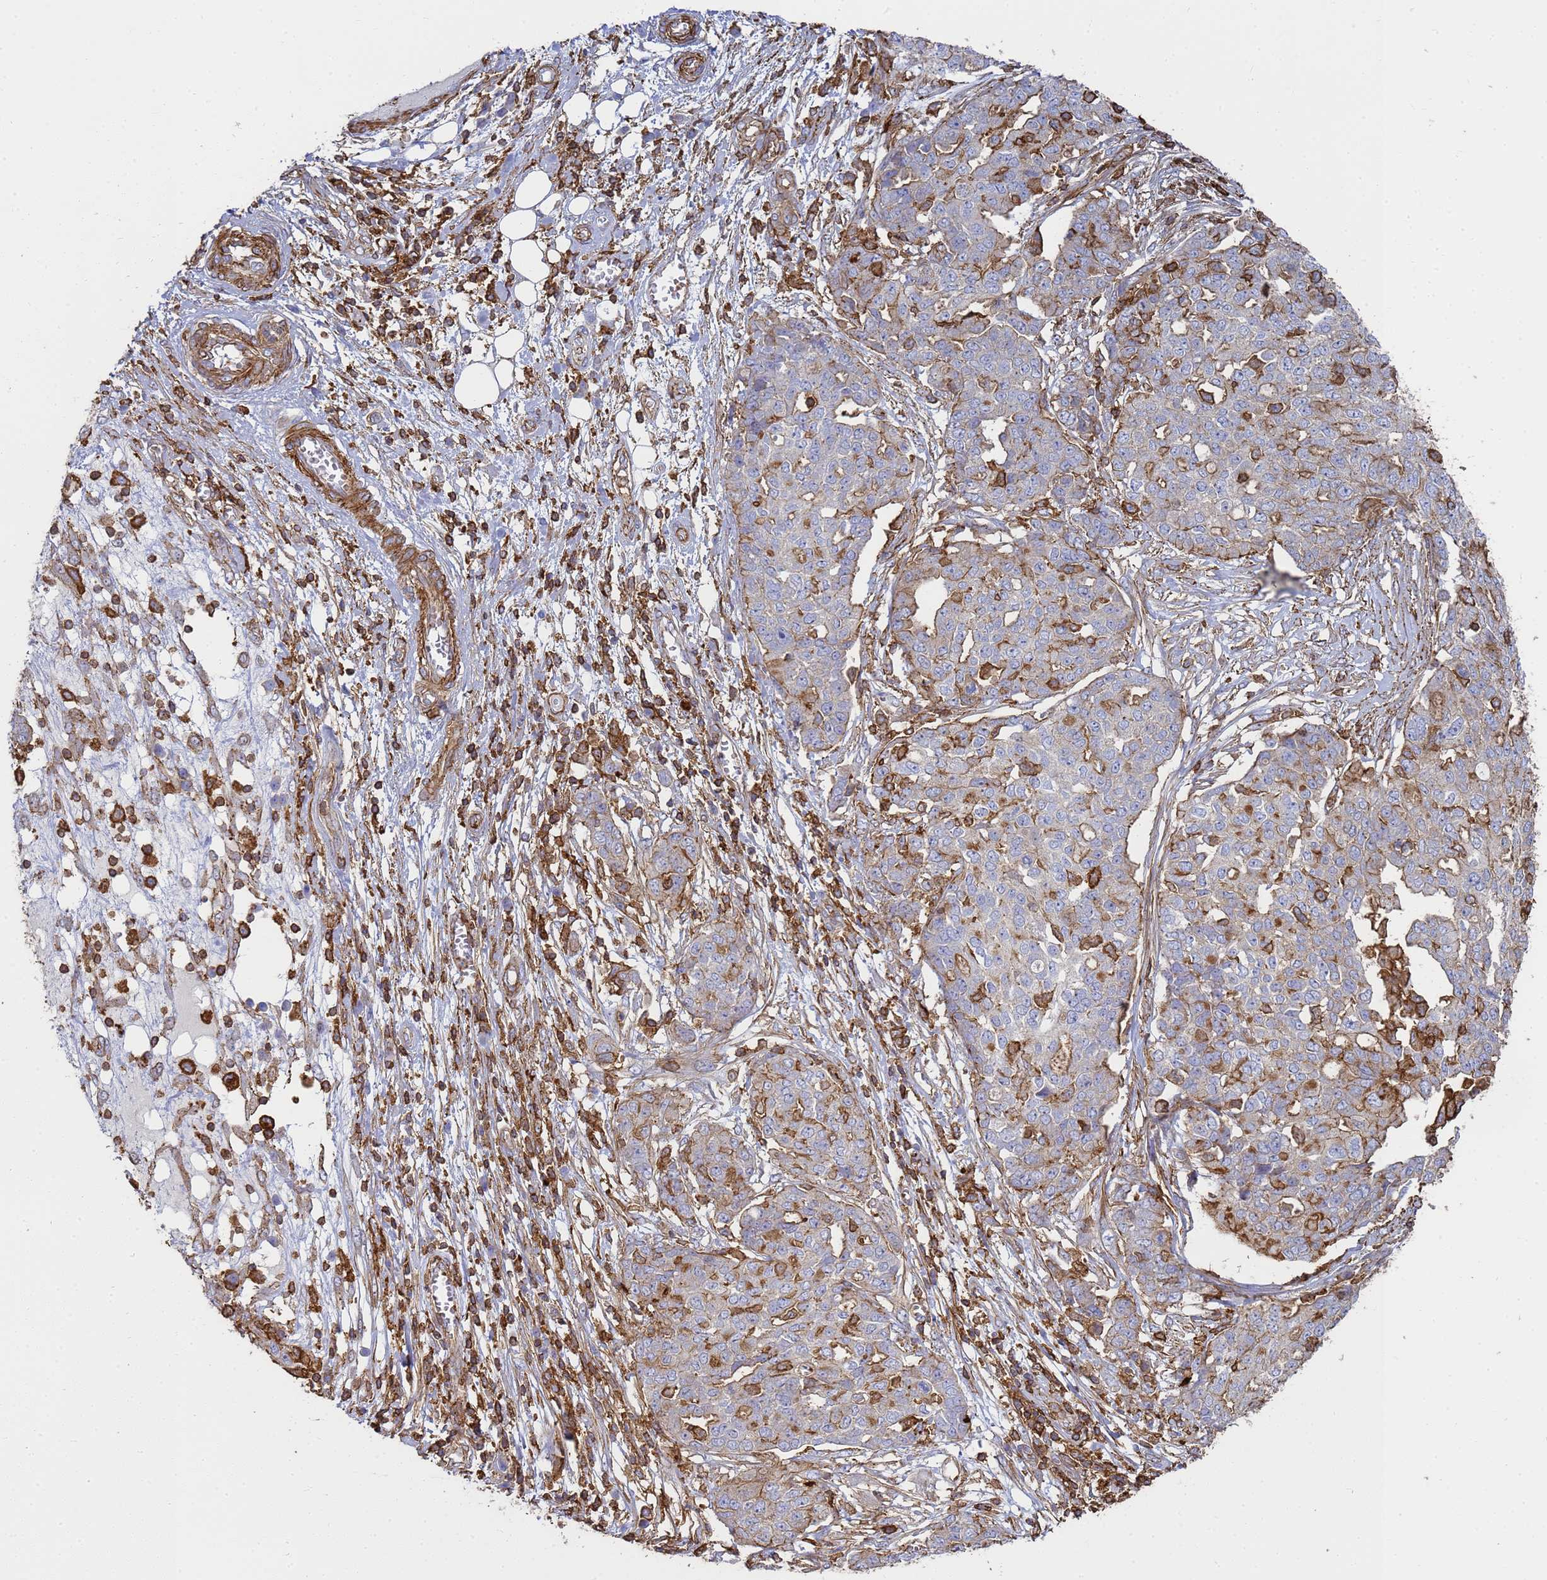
{"staining": {"intensity": "moderate", "quantity": "<25%", "location": "cytoplasmic/membranous"}, "tissue": "ovarian cancer", "cell_type": "Tumor cells", "image_type": "cancer", "snomed": [{"axis": "morphology", "description": "Cystadenocarcinoma, serous, NOS"}, {"axis": "topography", "description": "Soft tissue"}, {"axis": "topography", "description": "Ovary"}], "caption": "Ovarian cancer (serous cystadenocarcinoma) tissue shows moderate cytoplasmic/membranous expression in approximately <25% of tumor cells", "gene": "ACTB", "patient": {"sex": "female", "age": 57}}